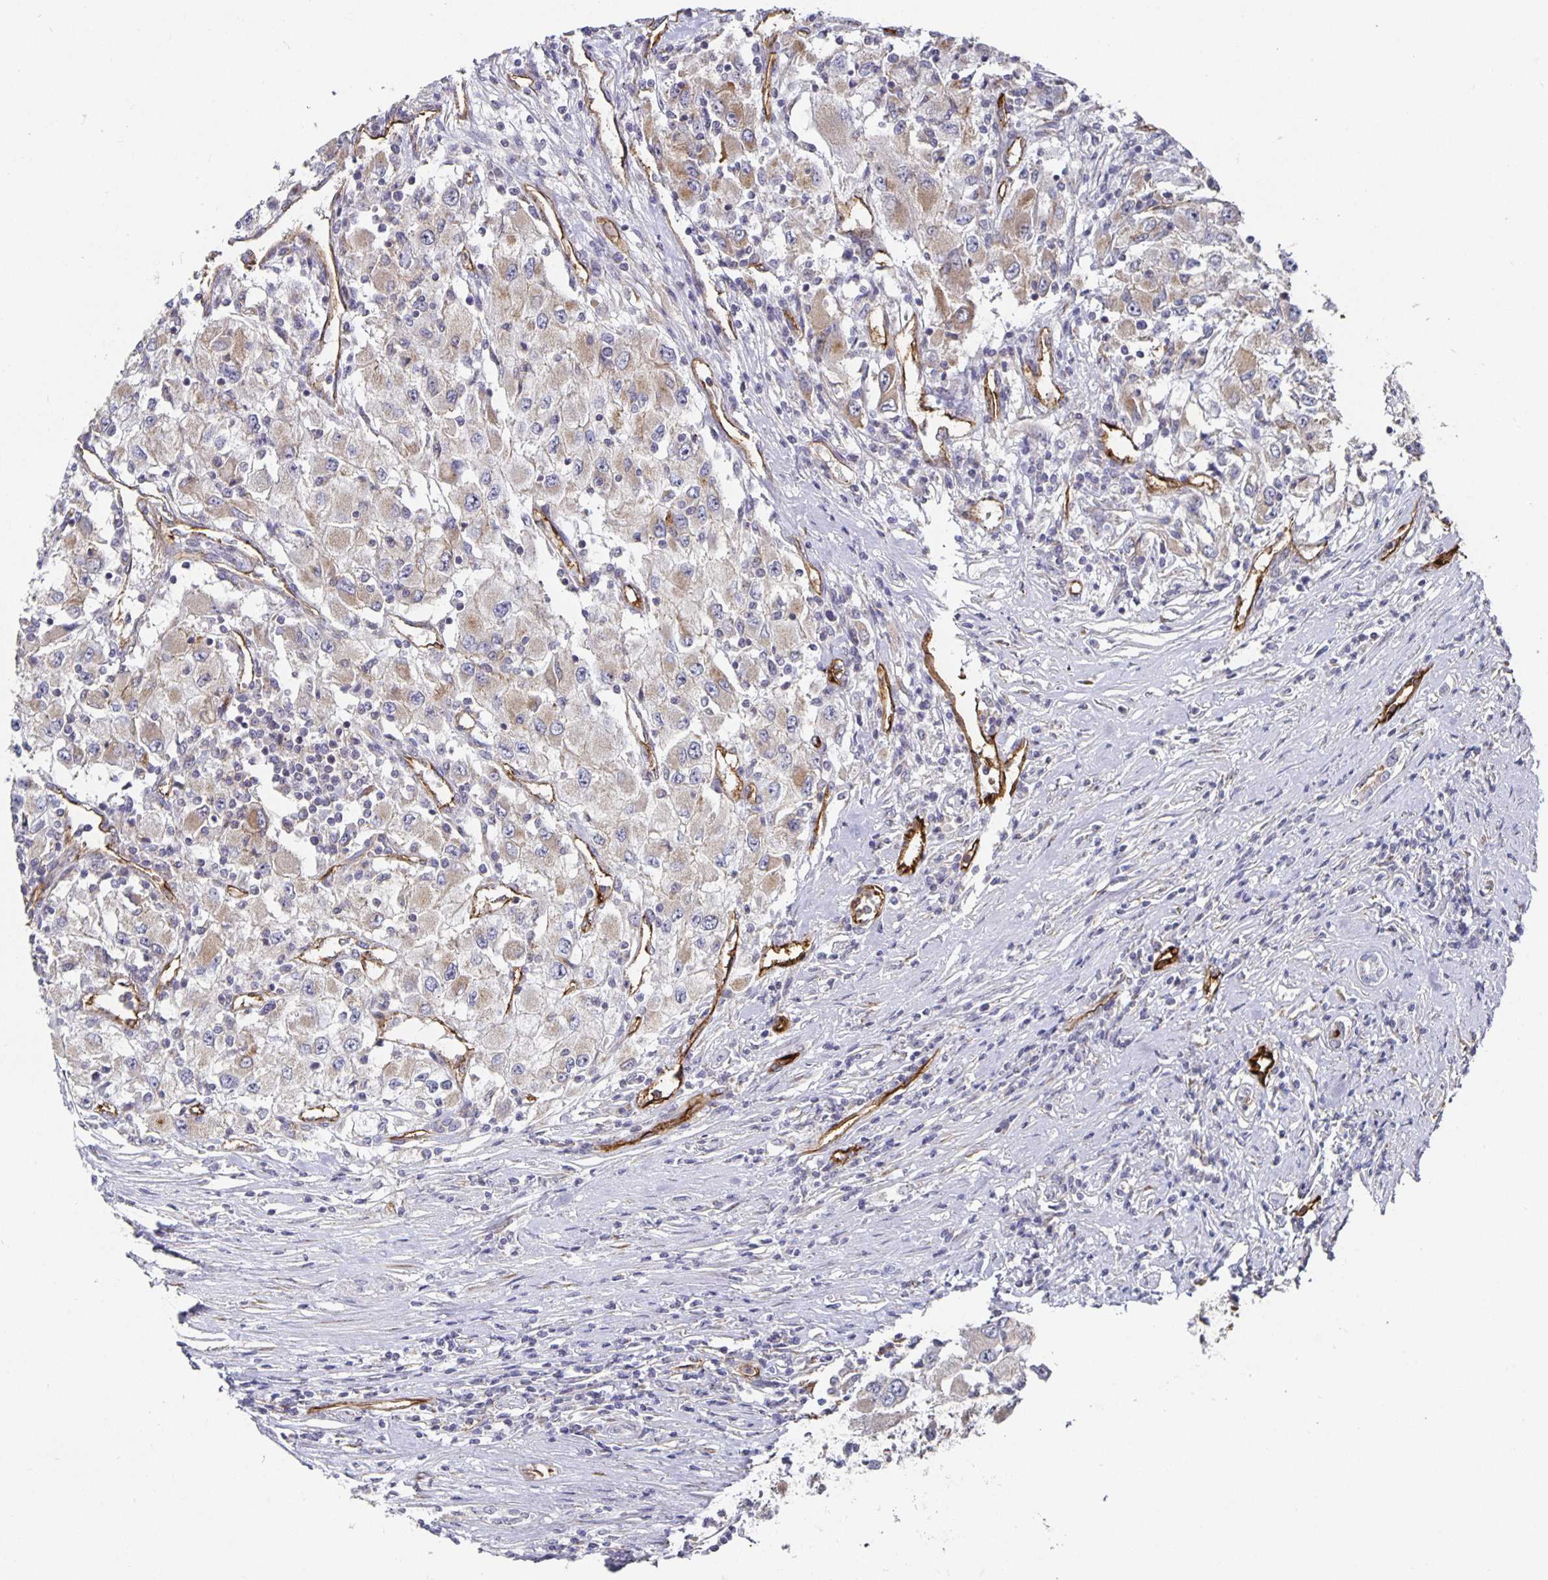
{"staining": {"intensity": "weak", "quantity": ">75%", "location": "cytoplasmic/membranous"}, "tissue": "renal cancer", "cell_type": "Tumor cells", "image_type": "cancer", "snomed": [{"axis": "morphology", "description": "Adenocarcinoma, NOS"}, {"axis": "topography", "description": "Kidney"}], "caption": "Renal adenocarcinoma stained with a brown dye demonstrates weak cytoplasmic/membranous positive positivity in approximately >75% of tumor cells.", "gene": "PODXL", "patient": {"sex": "female", "age": 67}}